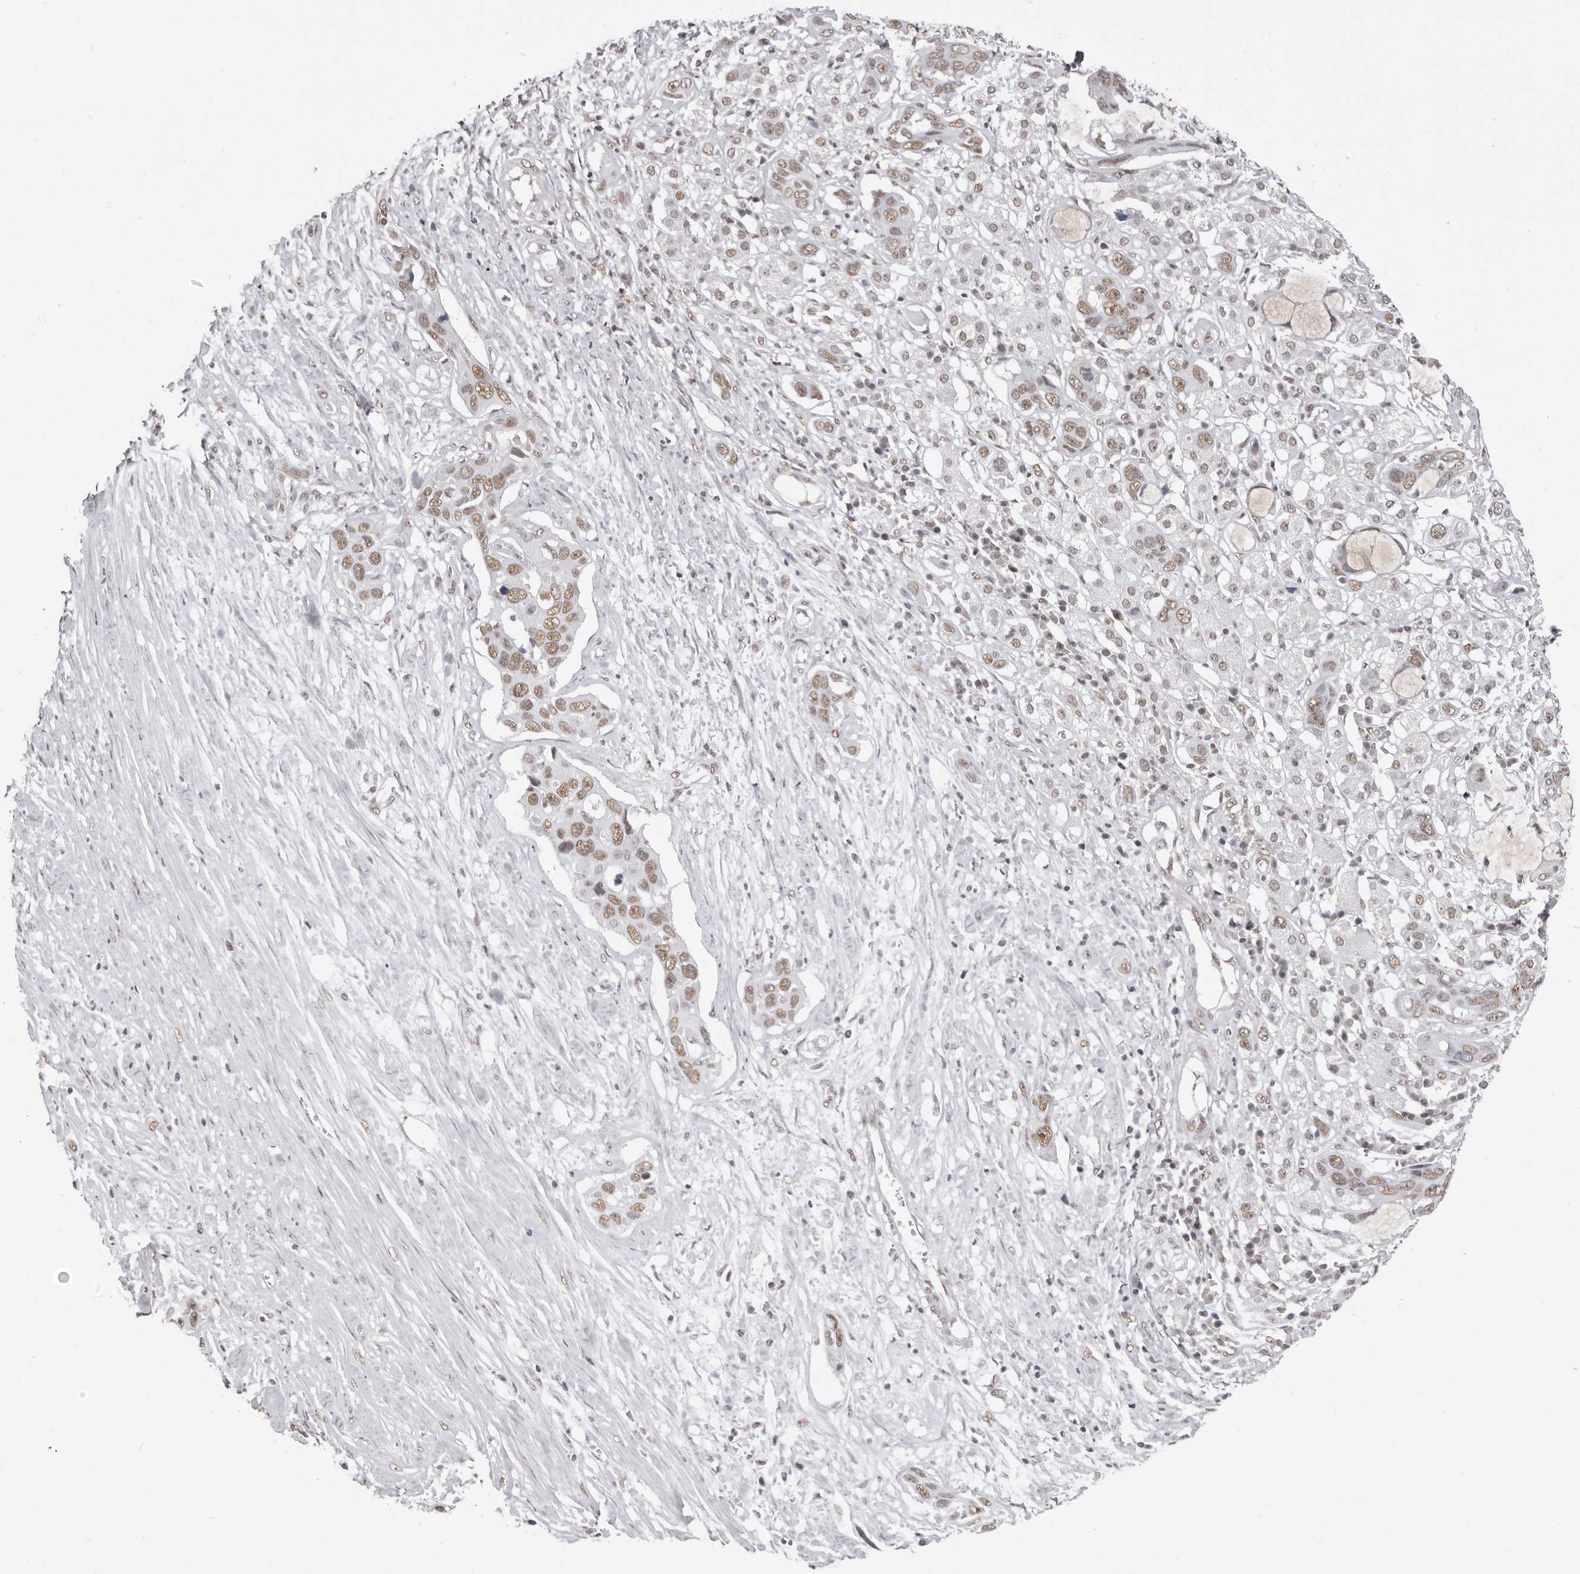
{"staining": {"intensity": "moderate", "quantity": ">75%", "location": "nuclear"}, "tissue": "pancreatic cancer", "cell_type": "Tumor cells", "image_type": "cancer", "snomed": [{"axis": "morphology", "description": "Adenocarcinoma, NOS"}, {"axis": "topography", "description": "Pancreas"}], "caption": "Human adenocarcinoma (pancreatic) stained for a protein (brown) exhibits moderate nuclear positive expression in about >75% of tumor cells.", "gene": "SCAF4", "patient": {"sex": "female", "age": 60}}